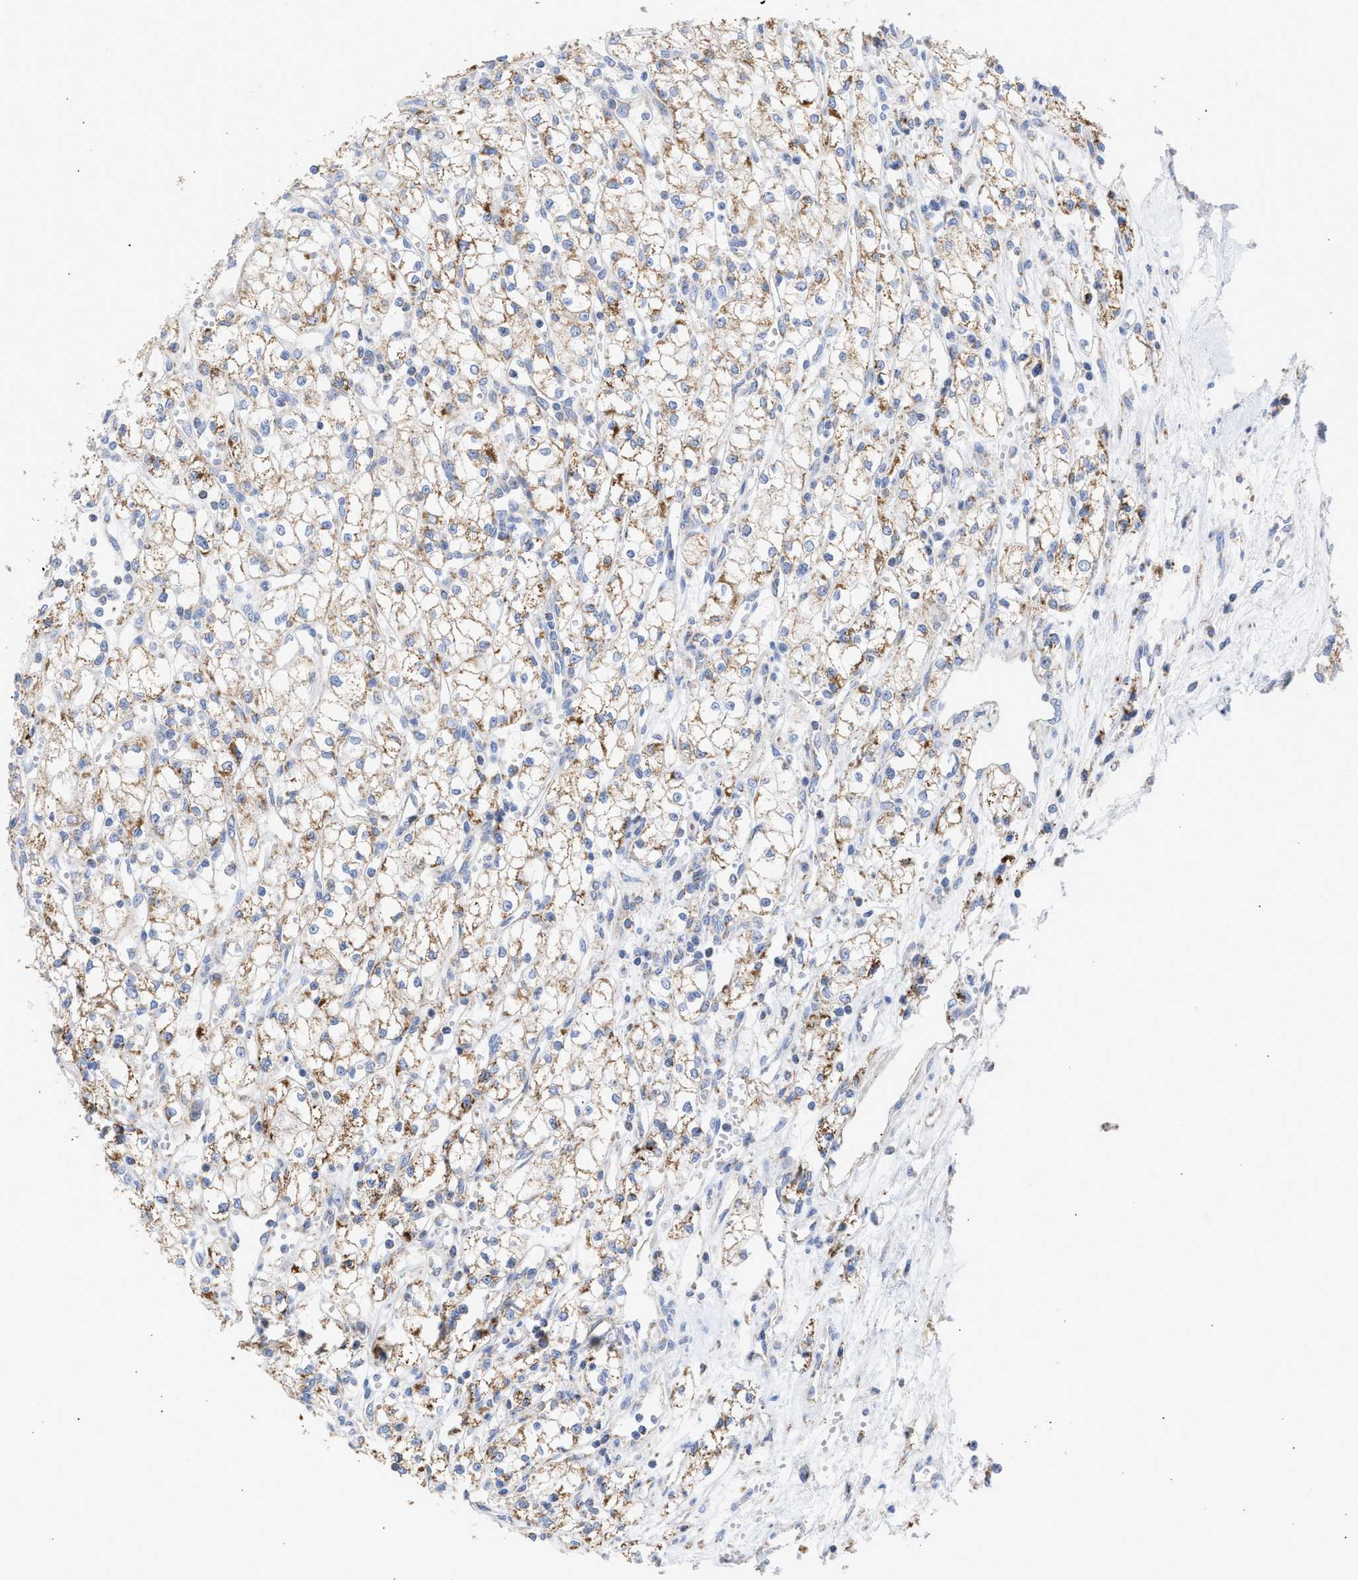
{"staining": {"intensity": "moderate", "quantity": ">75%", "location": "cytoplasmic/membranous"}, "tissue": "renal cancer", "cell_type": "Tumor cells", "image_type": "cancer", "snomed": [{"axis": "morphology", "description": "Adenocarcinoma, NOS"}, {"axis": "topography", "description": "Kidney"}], "caption": "An immunohistochemistry image of tumor tissue is shown. Protein staining in brown highlights moderate cytoplasmic/membranous positivity in renal cancer (adenocarcinoma) within tumor cells.", "gene": "ACOT13", "patient": {"sex": "male", "age": 59}}